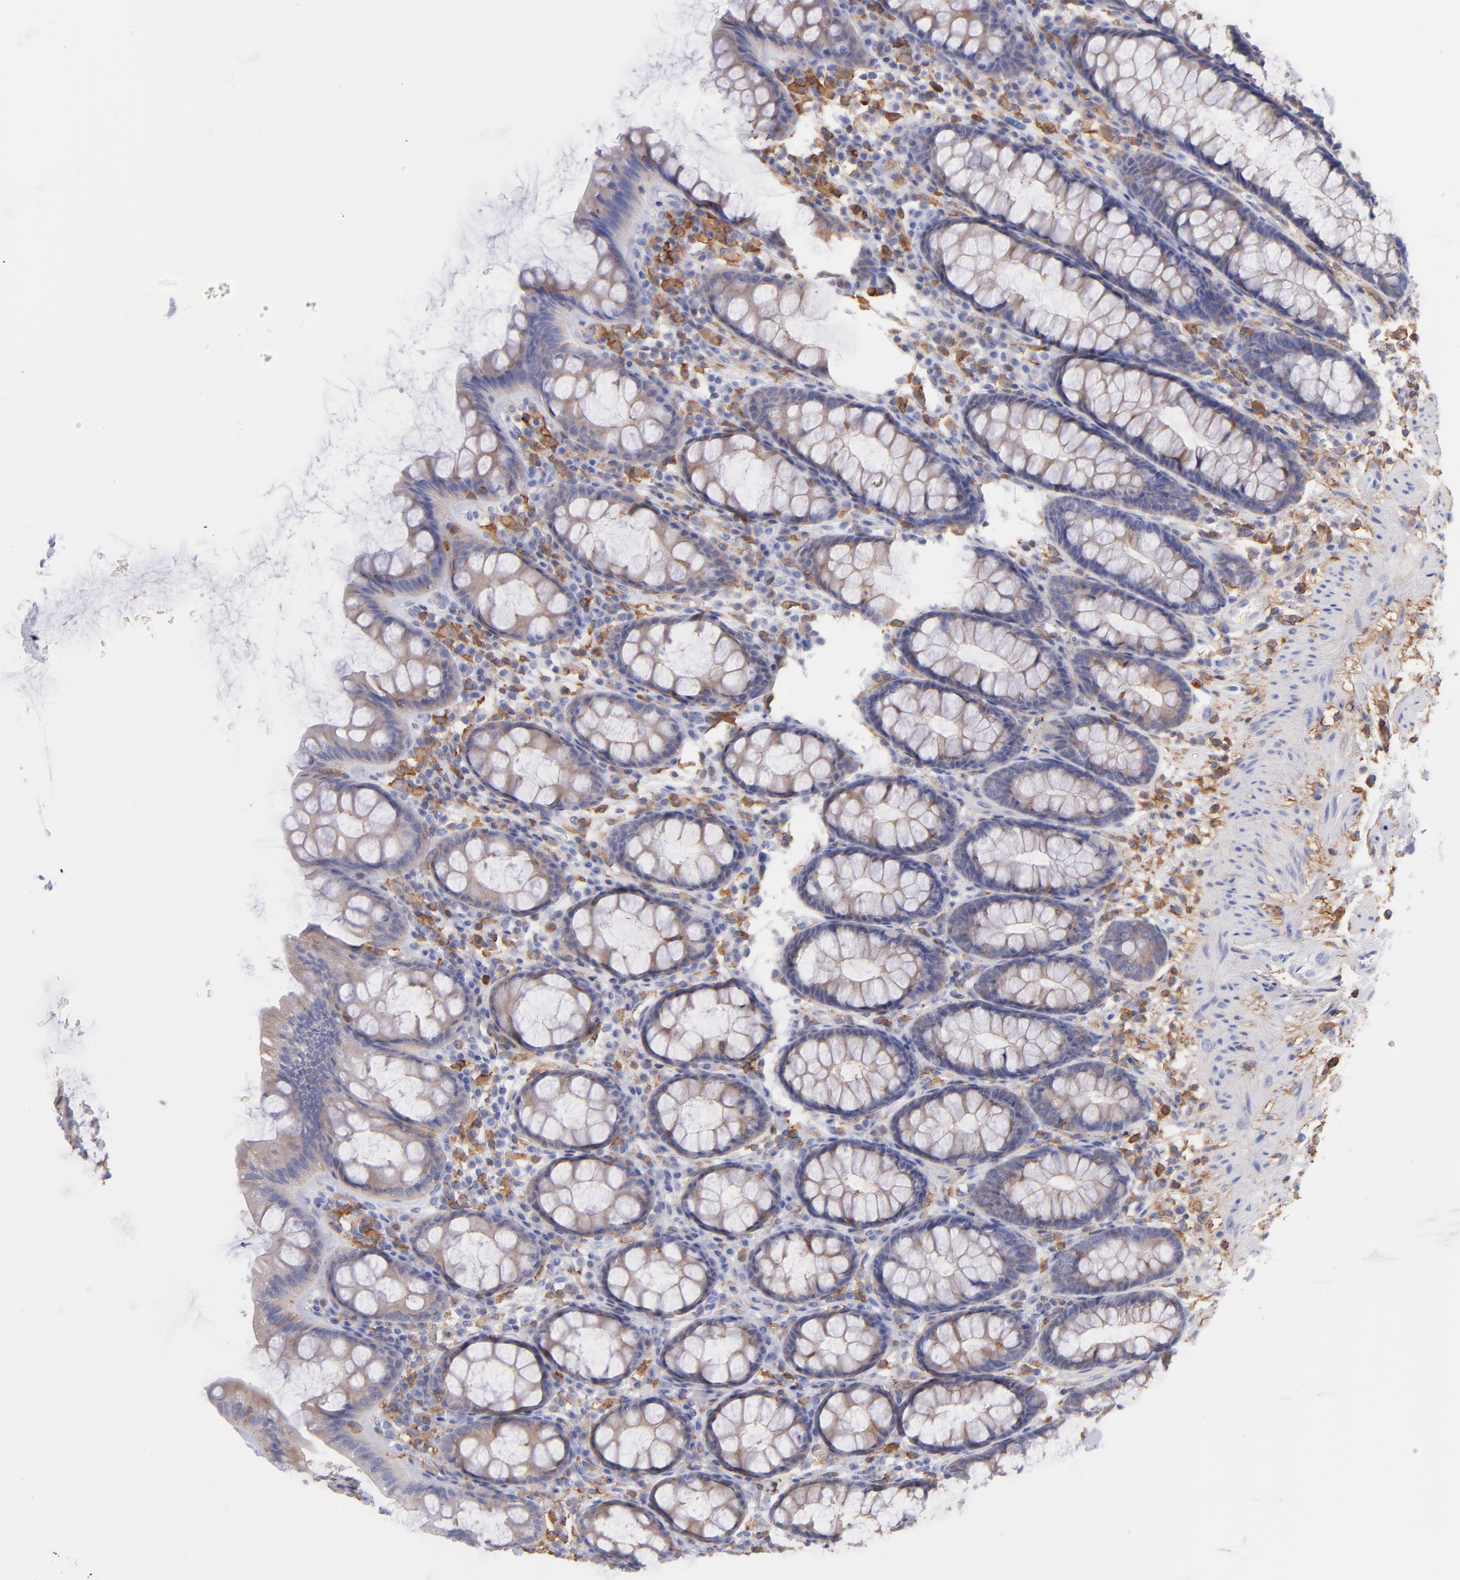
{"staining": {"intensity": "weak", "quantity": ">75%", "location": "cytoplasmic/membranous"}, "tissue": "rectum", "cell_type": "Glandular cells", "image_type": "normal", "snomed": [{"axis": "morphology", "description": "Normal tissue, NOS"}, {"axis": "topography", "description": "Rectum"}], "caption": "The immunohistochemical stain shows weak cytoplasmic/membranous staining in glandular cells of benign rectum.", "gene": "PRKCA", "patient": {"sex": "male", "age": 92}}